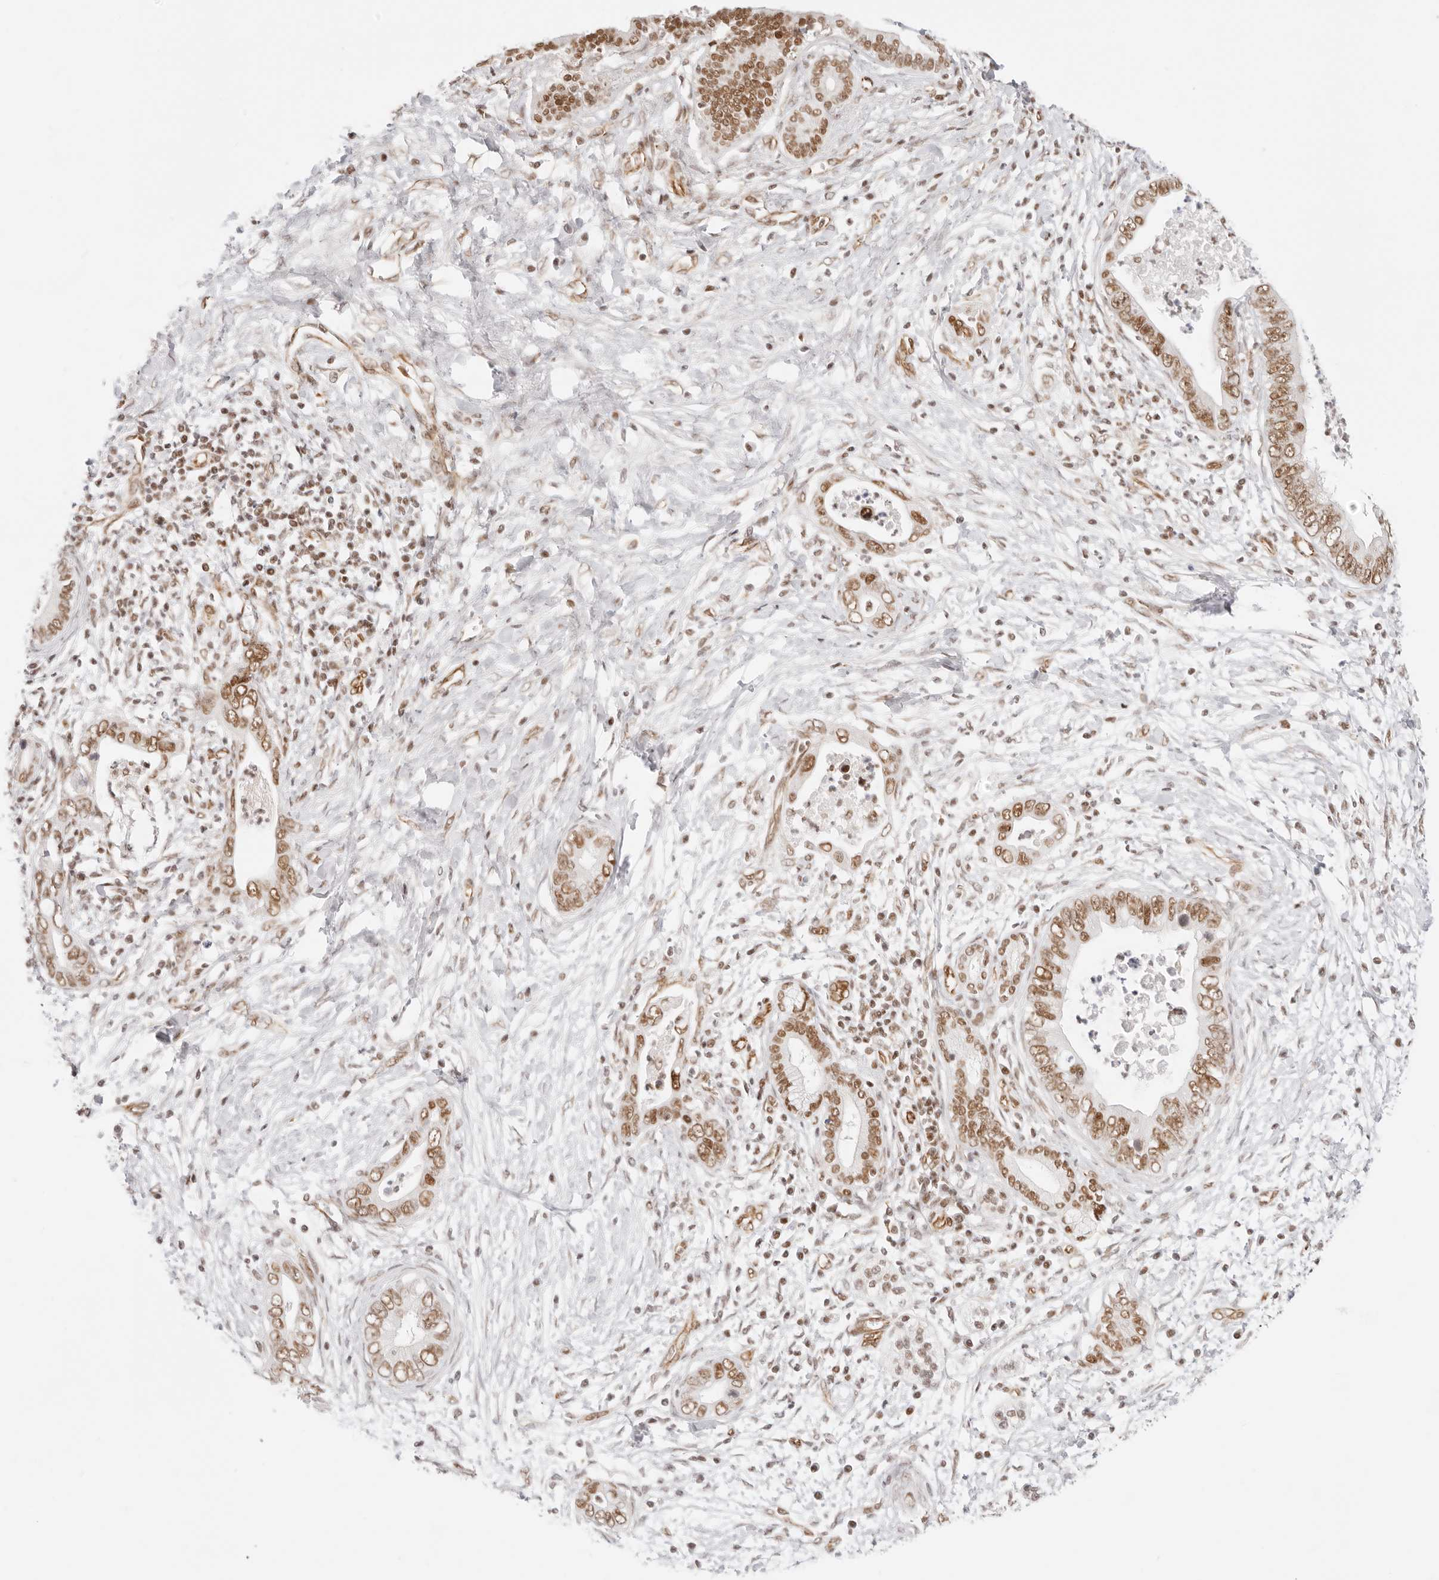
{"staining": {"intensity": "moderate", "quantity": ">75%", "location": "nuclear"}, "tissue": "pancreatic cancer", "cell_type": "Tumor cells", "image_type": "cancer", "snomed": [{"axis": "morphology", "description": "Adenocarcinoma, NOS"}, {"axis": "topography", "description": "Pancreas"}], "caption": "Human pancreatic cancer stained with a protein marker exhibits moderate staining in tumor cells.", "gene": "ZC3H11A", "patient": {"sex": "male", "age": 75}}